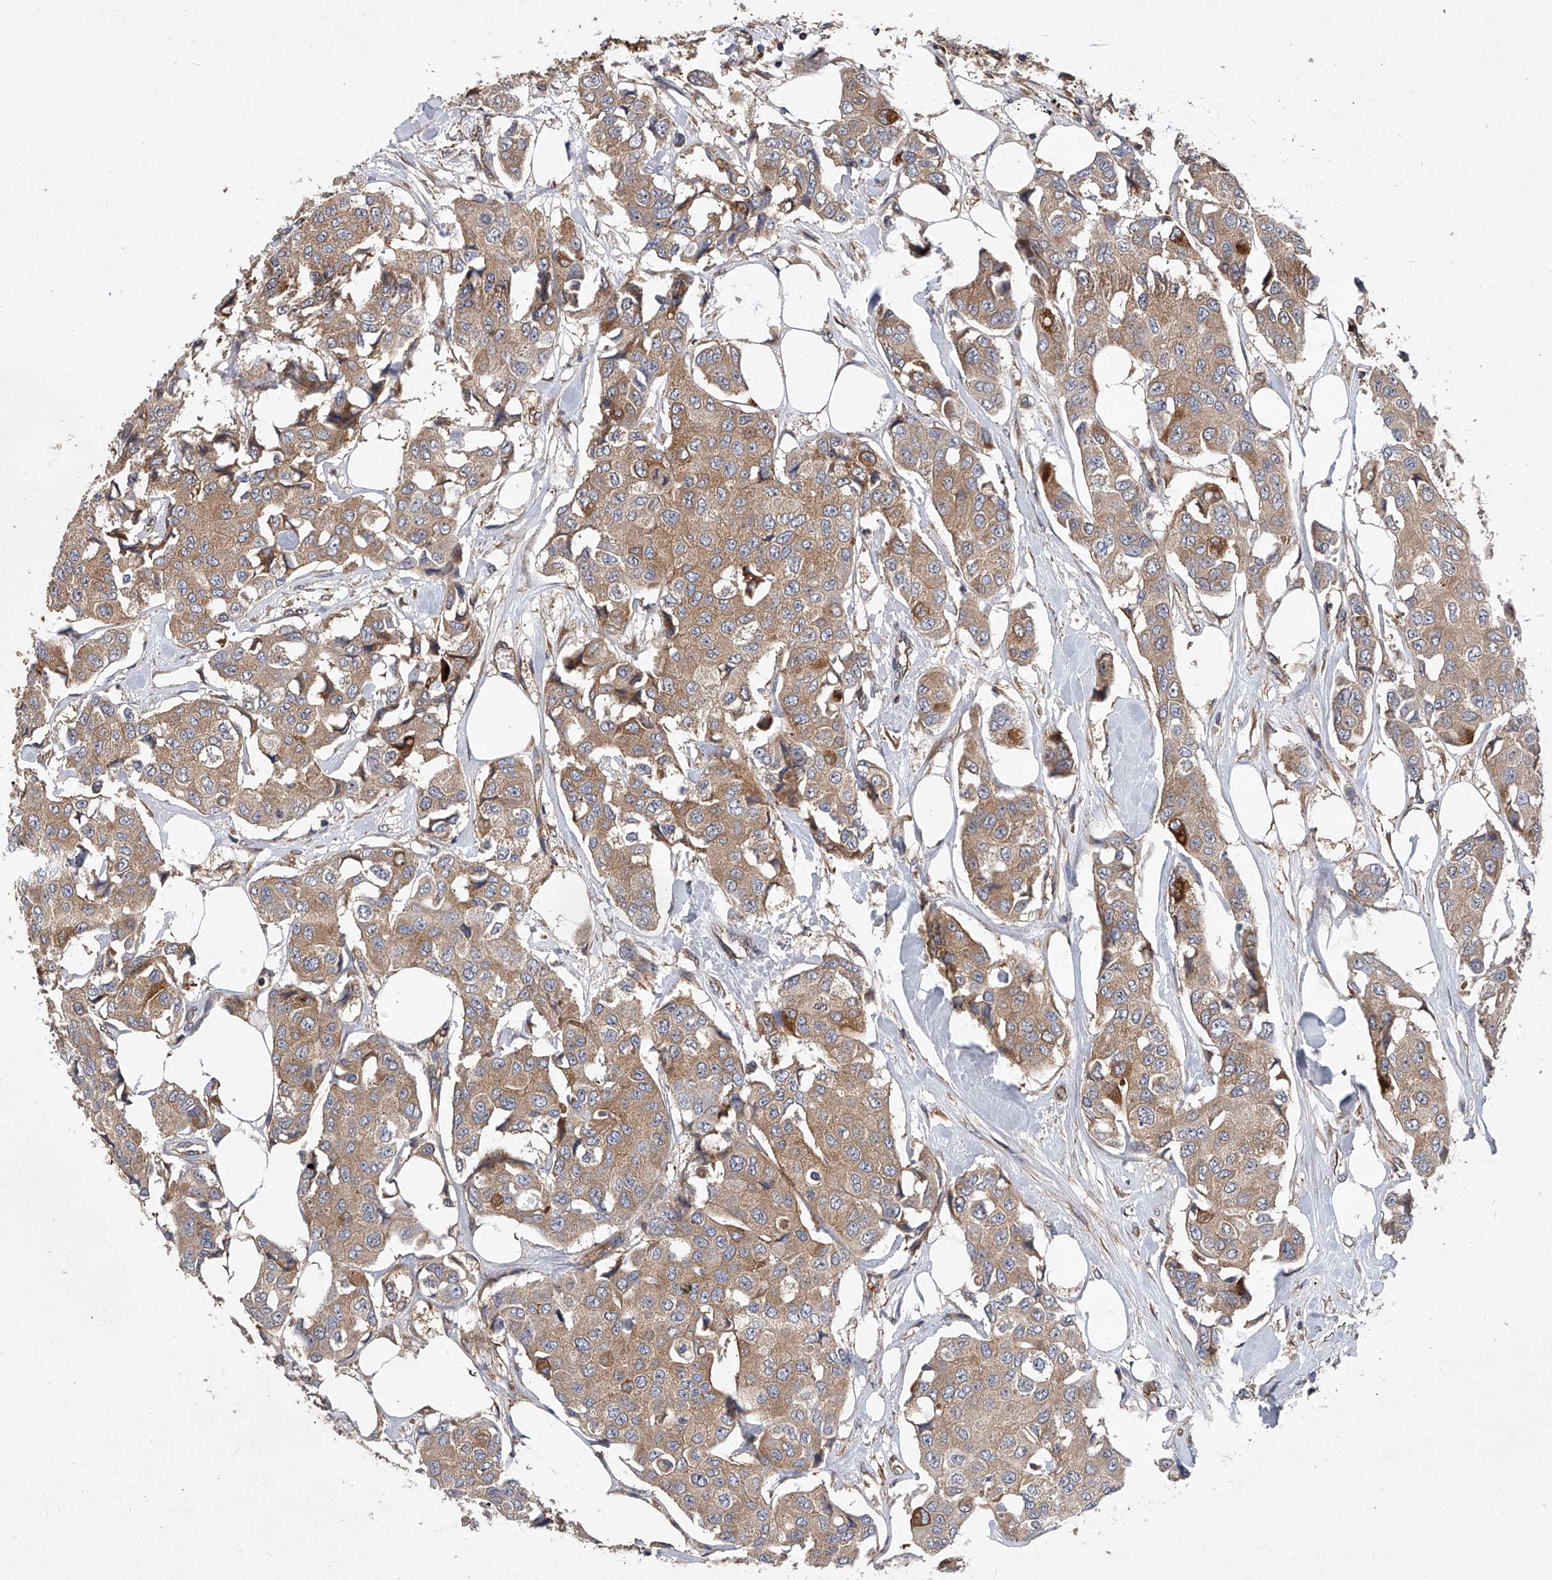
{"staining": {"intensity": "moderate", "quantity": ">75%", "location": "cytoplasmic/membranous"}, "tissue": "breast cancer", "cell_type": "Tumor cells", "image_type": "cancer", "snomed": [{"axis": "morphology", "description": "Duct carcinoma"}, {"axis": "topography", "description": "Breast"}], "caption": "Moderate cytoplasmic/membranous staining for a protein is identified in approximately >75% of tumor cells of breast cancer (invasive ductal carcinoma) using IHC.", "gene": "CFAP410", "patient": {"sex": "female", "age": 80}}